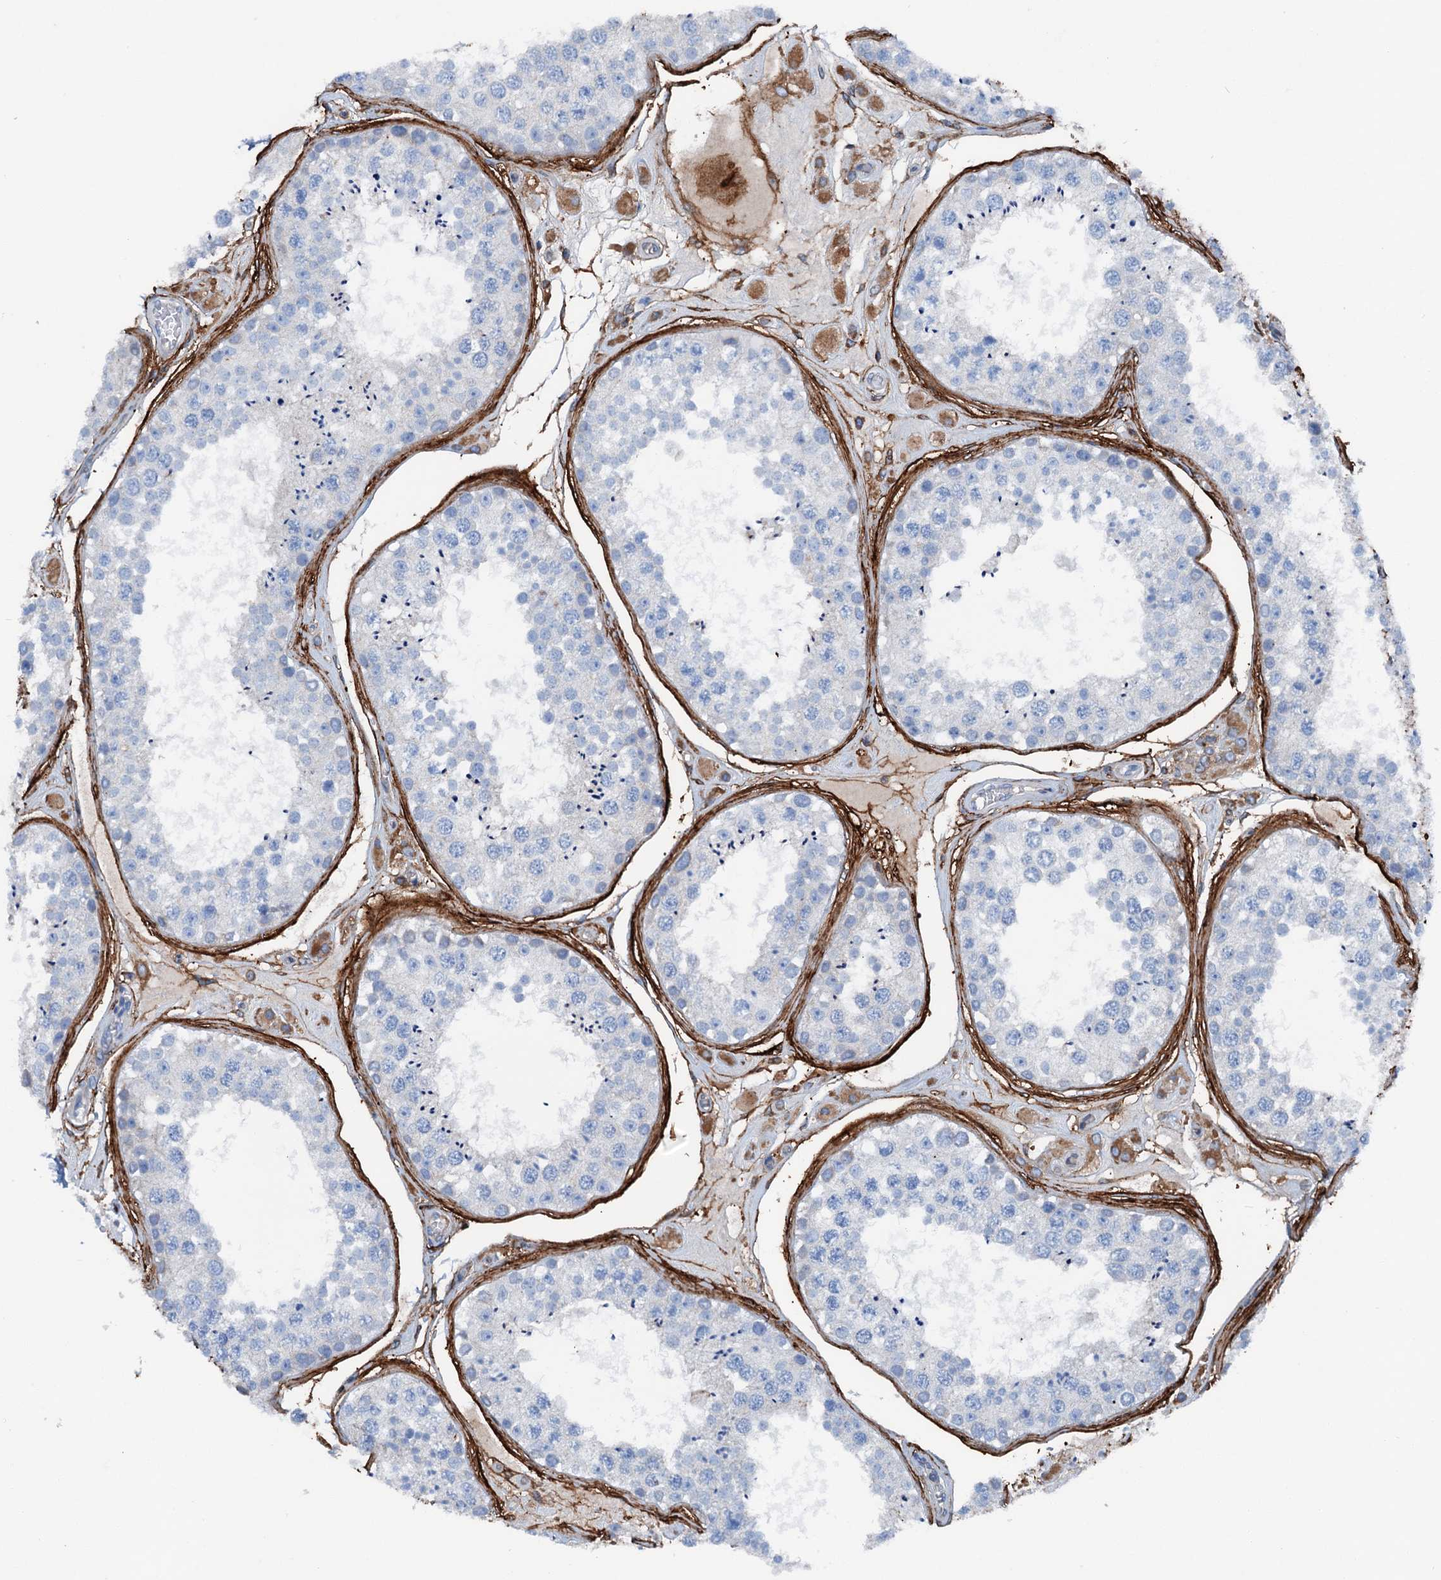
{"staining": {"intensity": "negative", "quantity": "none", "location": "none"}, "tissue": "testis", "cell_type": "Cells in seminiferous ducts", "image_type": "normal", "snomed": [{"axis": "morphology", "description": "Normal tissue, NOS"}, {"axis": "topography", "description": "Testis"}], "caption": "The immunohistochemistry histopathology image has no significant positivity in cells in seminiferous ducts of testis.", "gene": "C1QTNF4", "patient": {"sex": "male", "age": 25}}